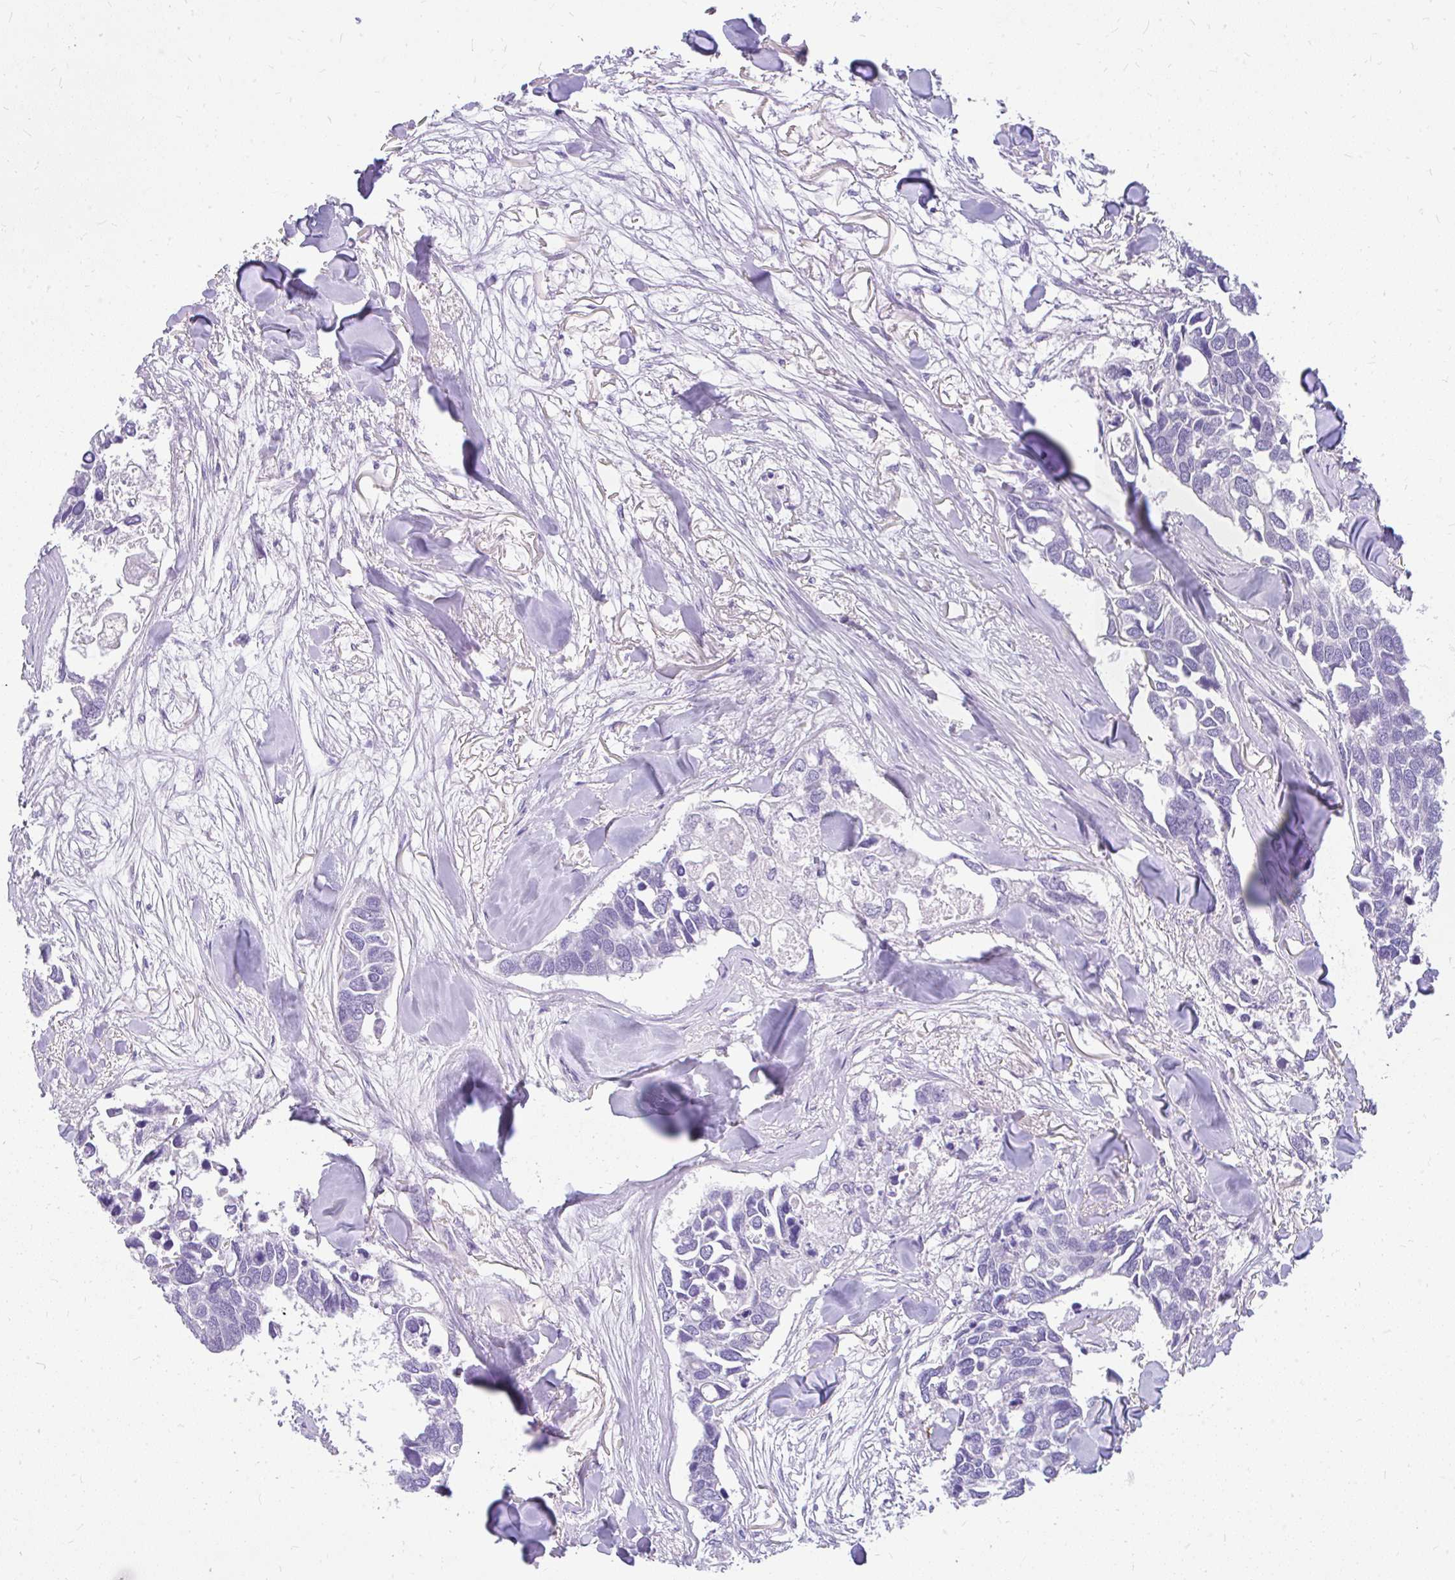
{"staining": {"intensity": "negative", "quantity": "none", "location": "none"}, "tissue": "breast cancer", "cell_type": "Tumor cells", "image_type": "cancer", "snomed": [{"axis": "morphology", "description": "Duct carcinoma"}, {"axis": "topography", "description": "Breast"}], "caption": "Immunohistochemical staining of human breast cancer displays no significant staining in tumor cells.", "gene": "FAM83C", "patient": {"sex": "female", "age": 83}}